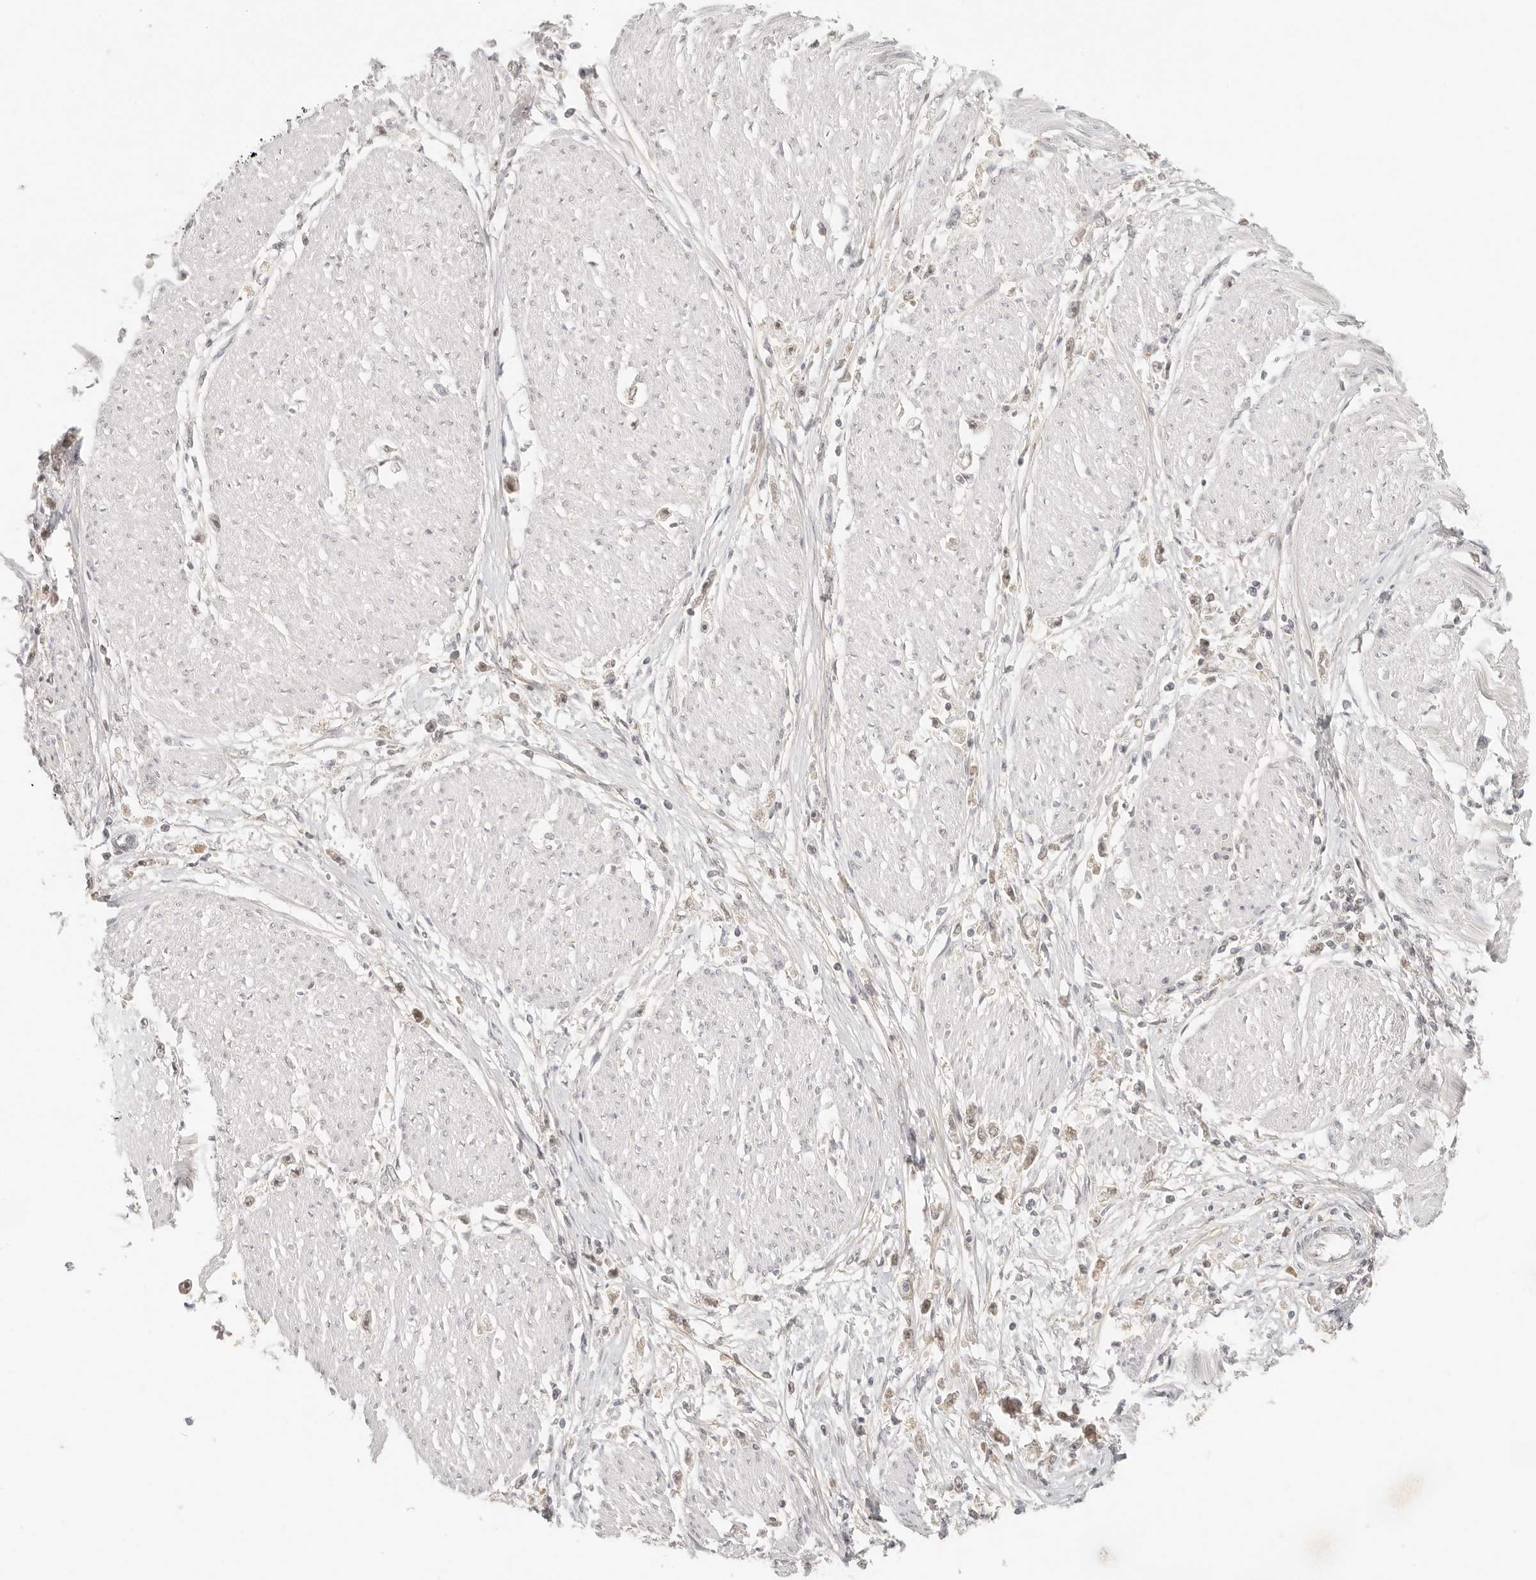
{"staining": {"intensity": "weak", "quantity": ">75%", "location": "cytoplasmic/membranous,nuclear"}, "tissue": "stomach cancer", "cell_type": "Tumor cells", "image_type": "cancer", "snomed": [{"axis": "morphology", "description": "Adenocarcinoma, NOS"}, {"axis": "topography", "description": "Stomach"}], "caption": "IHC image of neoplastic tissue: stomach adenocarcinoma stained using immunohistochemistry (IHC) displays low levels of weak protein expression localized specifically in the cytoplasmic/membranous and nuclear of tumor cells, appearing as a cytoplasmic/membranous and nuclear brown color.", "gene": "INTS11", "patient": {"sex": "female", "age": 59}}